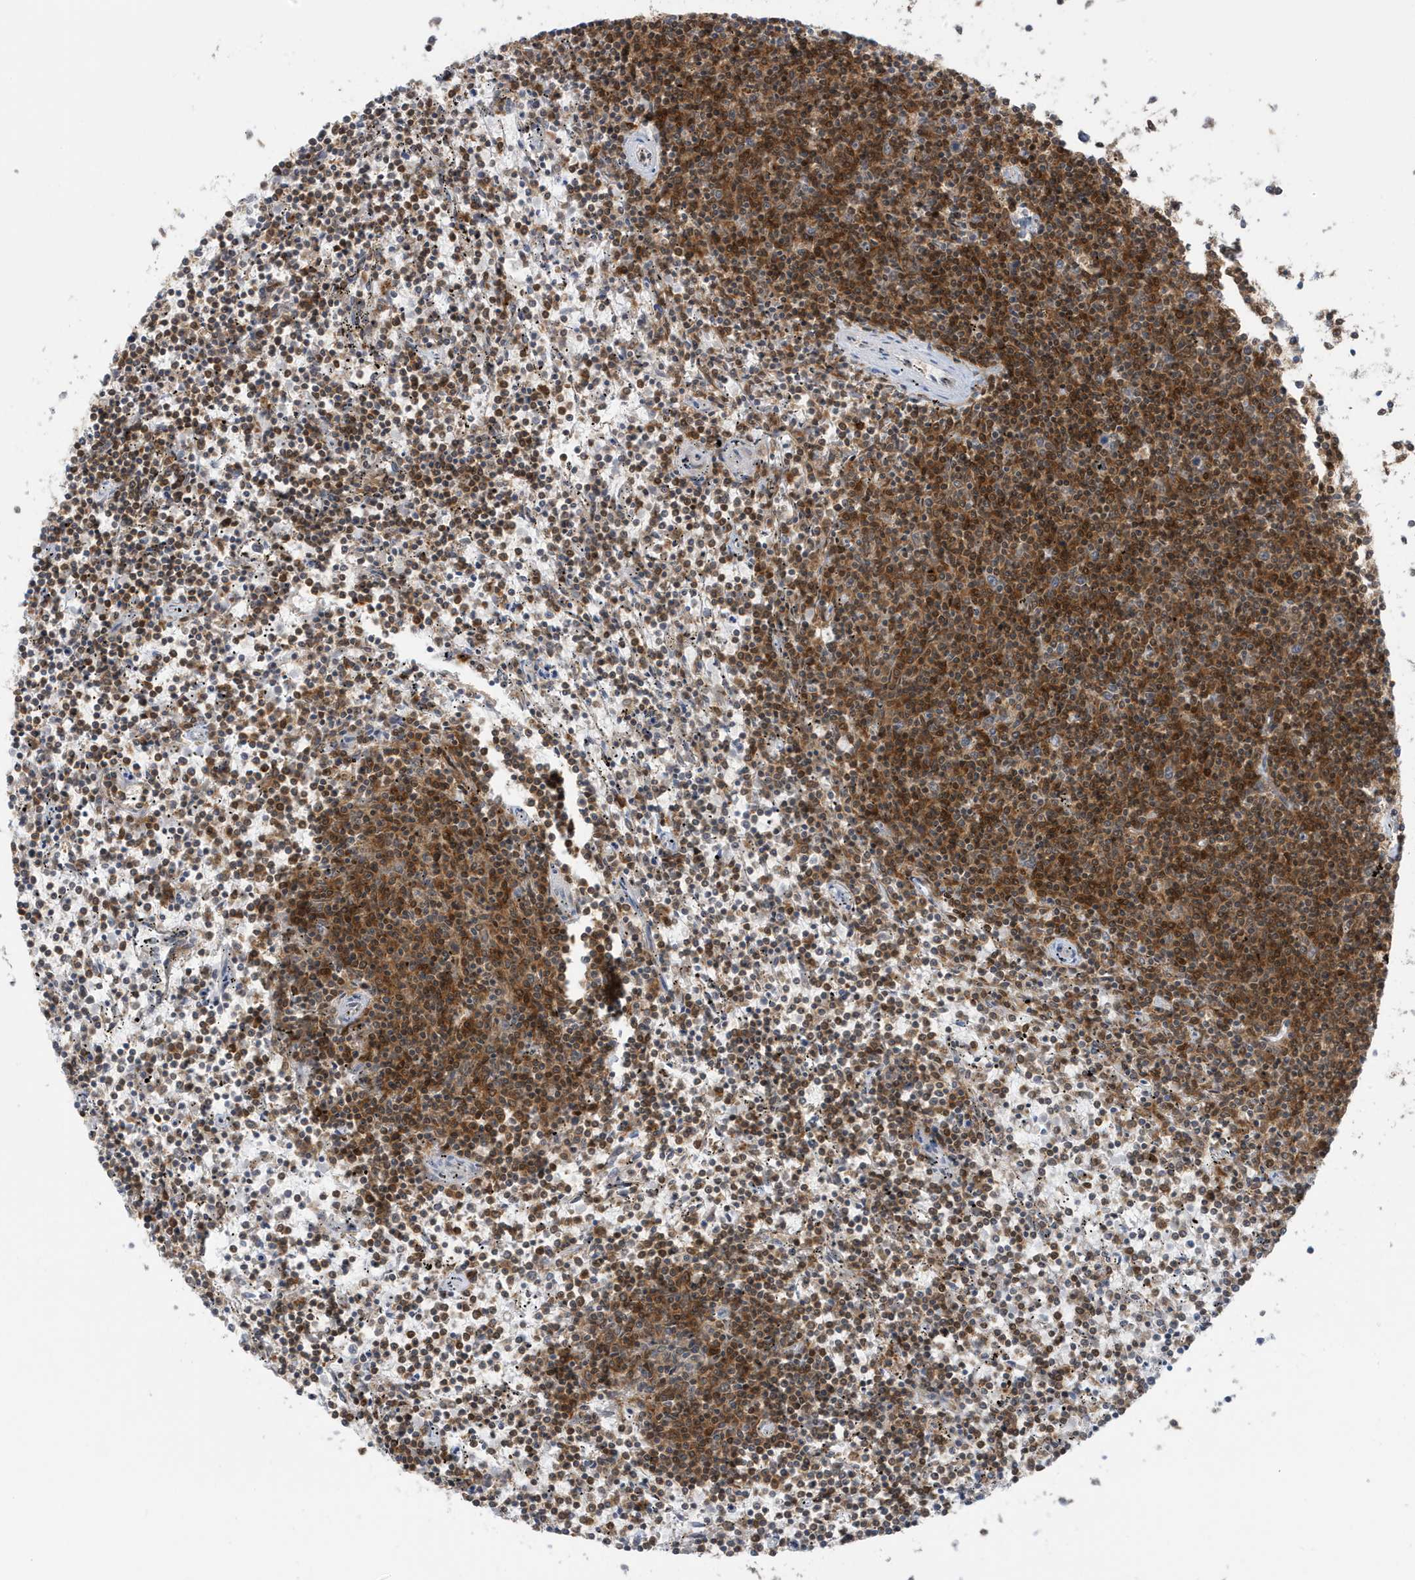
{"staining": {"intensity": "moderate", "quantity": "25%-75%", "location": "cytoplasmic/membranous"}, "tissue": "lymphoma", "cell_type": "Tumor cells", "image_type": "cancer", "snomed": [{"axis": "morphology", "description": "Malignant lymphoma, non-Hodgkin's type, Low grade"}, {"axis": "topography", "description": "Spleen"}], "caption": "Tumor cells exhibit moderate cytoplasmic/membranous positivity in approximately 25%-75% of cells in low-grade malignant lymphoma, non-Hodgkin's type.", "gene": "OGA", "patient": {"sex": "female", "age": 50}}